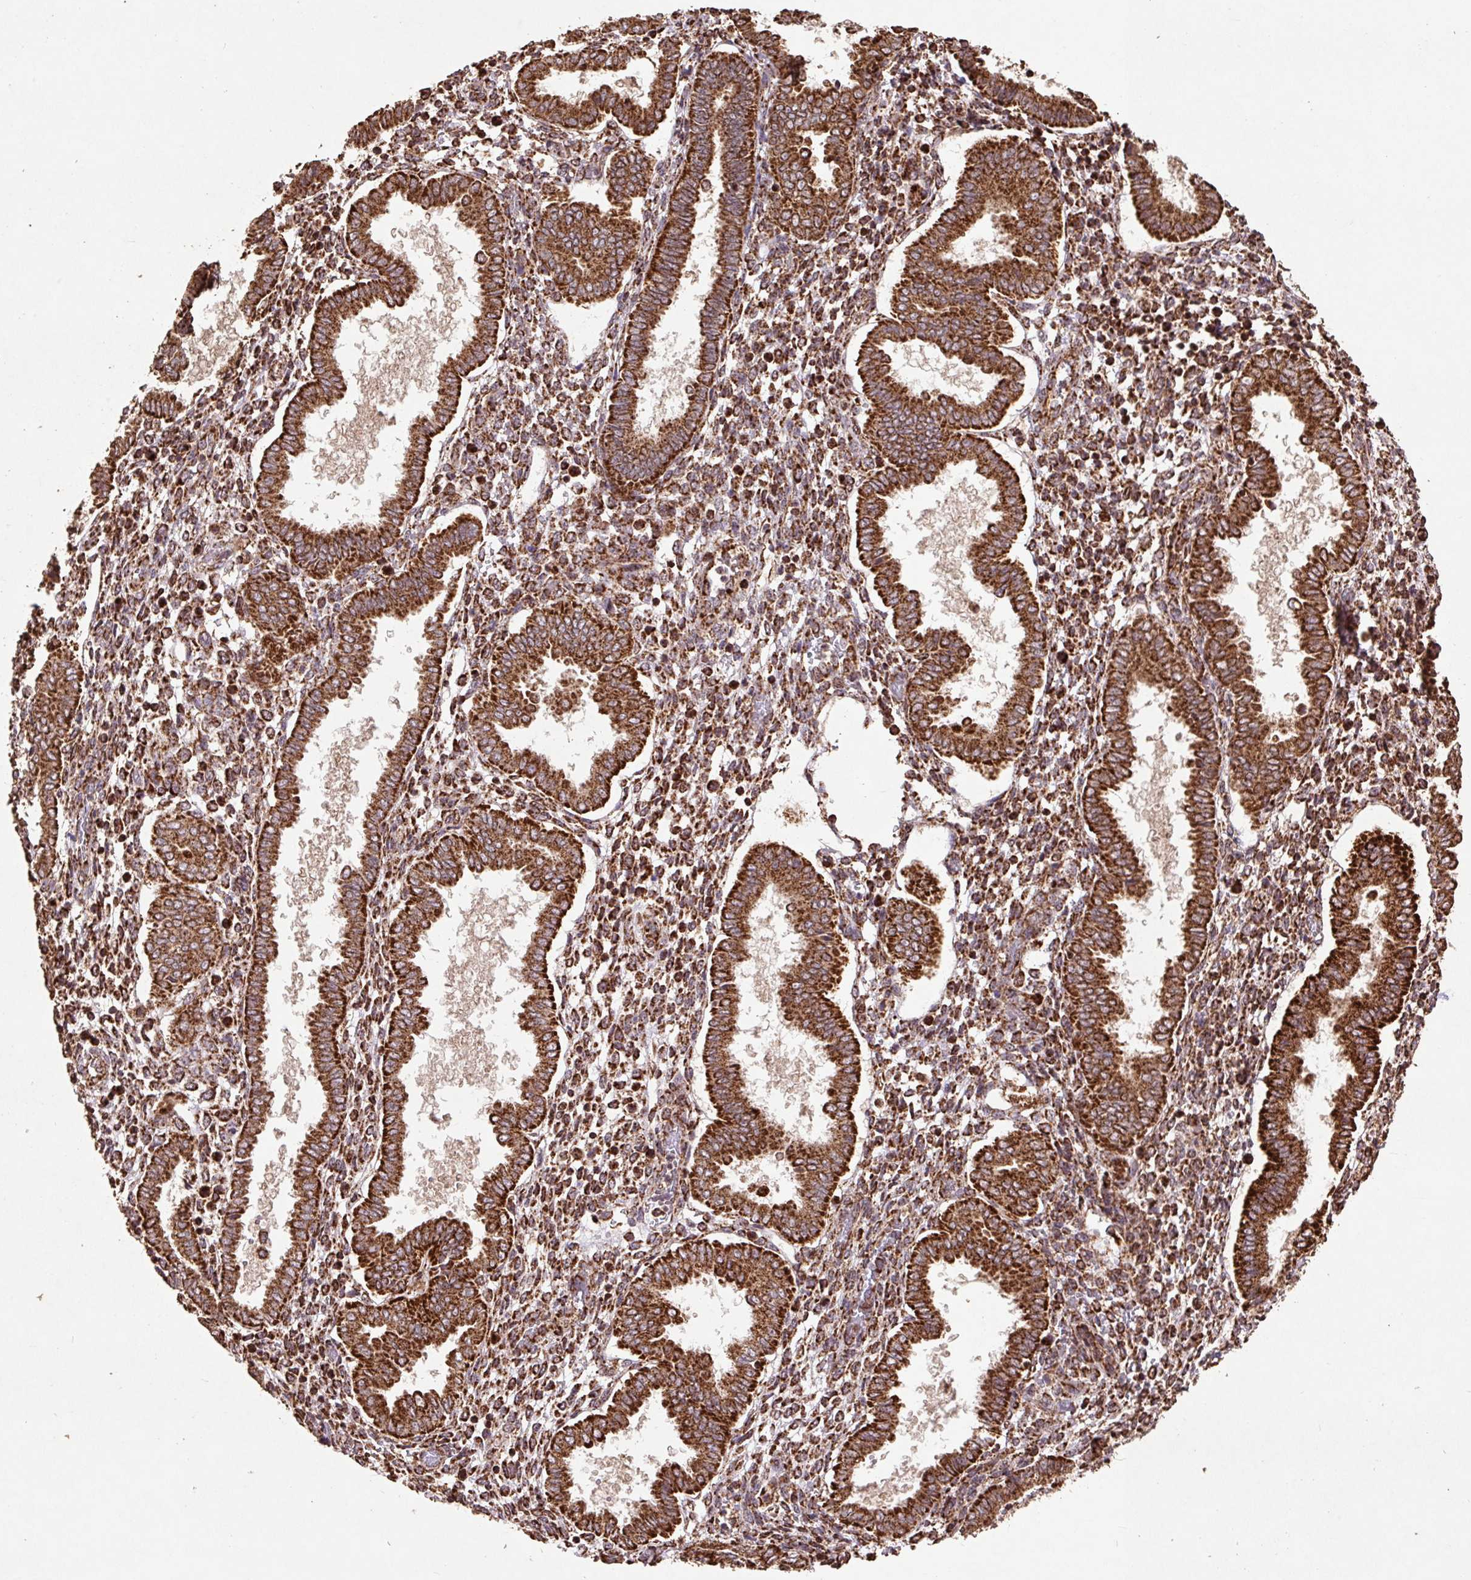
{"staining": {"intensity": "strong", "quantity": ">75%", "location": "cytoplasmic/membranous,nuclear"}, "tissue": "endometrium", "cell_type": "Cells in endometrial stroma", "image_type": "normal", "snomed": [{"axis": "morphology", "description": "Normal tissue, NOS"}, {"axis": "topography", "description": "Endometrium"}], "caption": "Immunohistochemical staining of benign human endometrium exhibits high levels of strong cytoplasmic/membranous,nuclear expression in approximately >75% of cells in endometrial stroma. The protein is shown in brown color, while the nuclei are stained blue.", "gene": "ATP5F1A", "patient": {"sex": "female", "age": 24}}